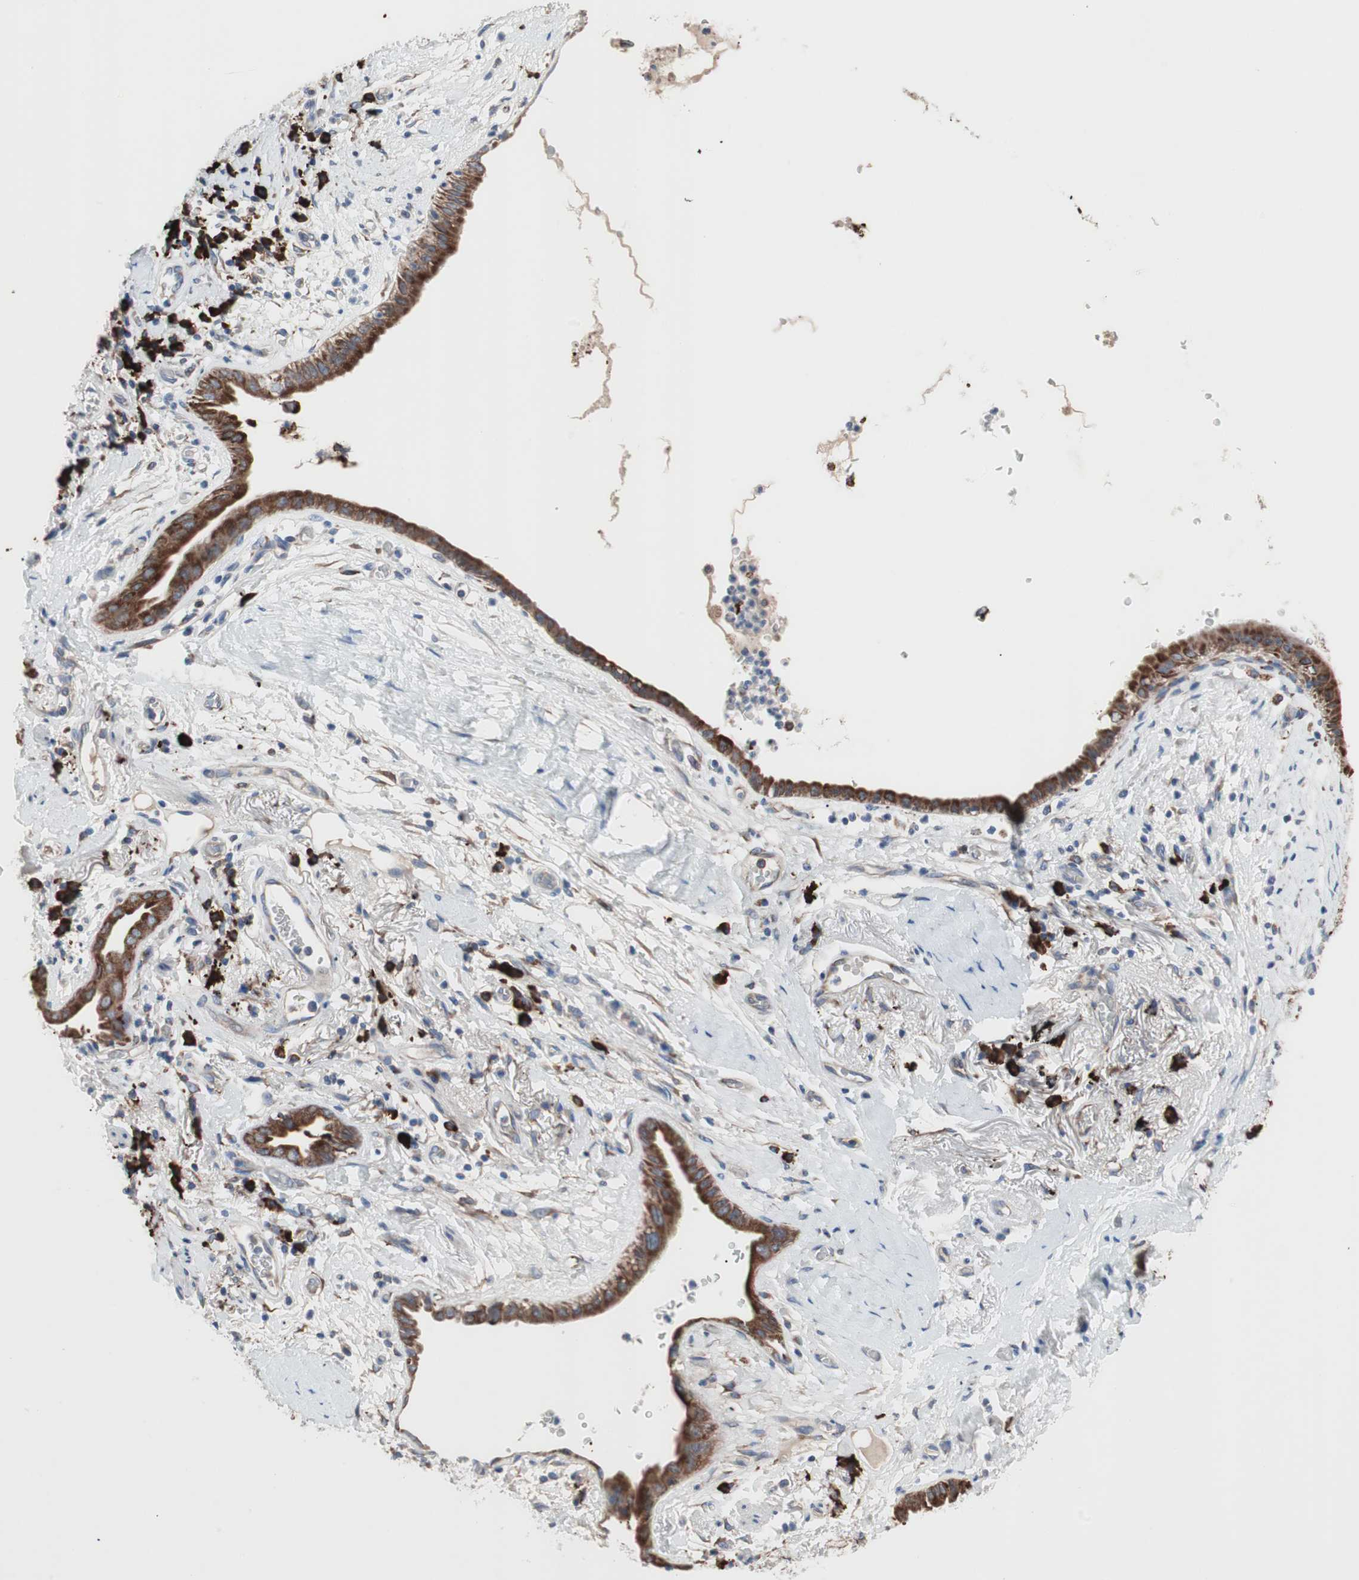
{"staining": {"intensity": "moderate", "quantity": ">75%", "location": "cytoplasmic/membranous"}, "tissue": "lung cancer", "cell_type": "Tumor cells", "image_type": "cancer", "snomed": [{"axis": "morphology", "description": "Adenocarcinoma, NOS"}, {"axis": "topography", "description": "Lung"}], "caption": "The immunohistochemical stain highlights moderate cytoplasmic/membranous staining in tumor cells of lung cancer (adenocarcinoma) tissue.", "gene": "SLC27A4", "patient": {"sex": "female", "age": 70}}